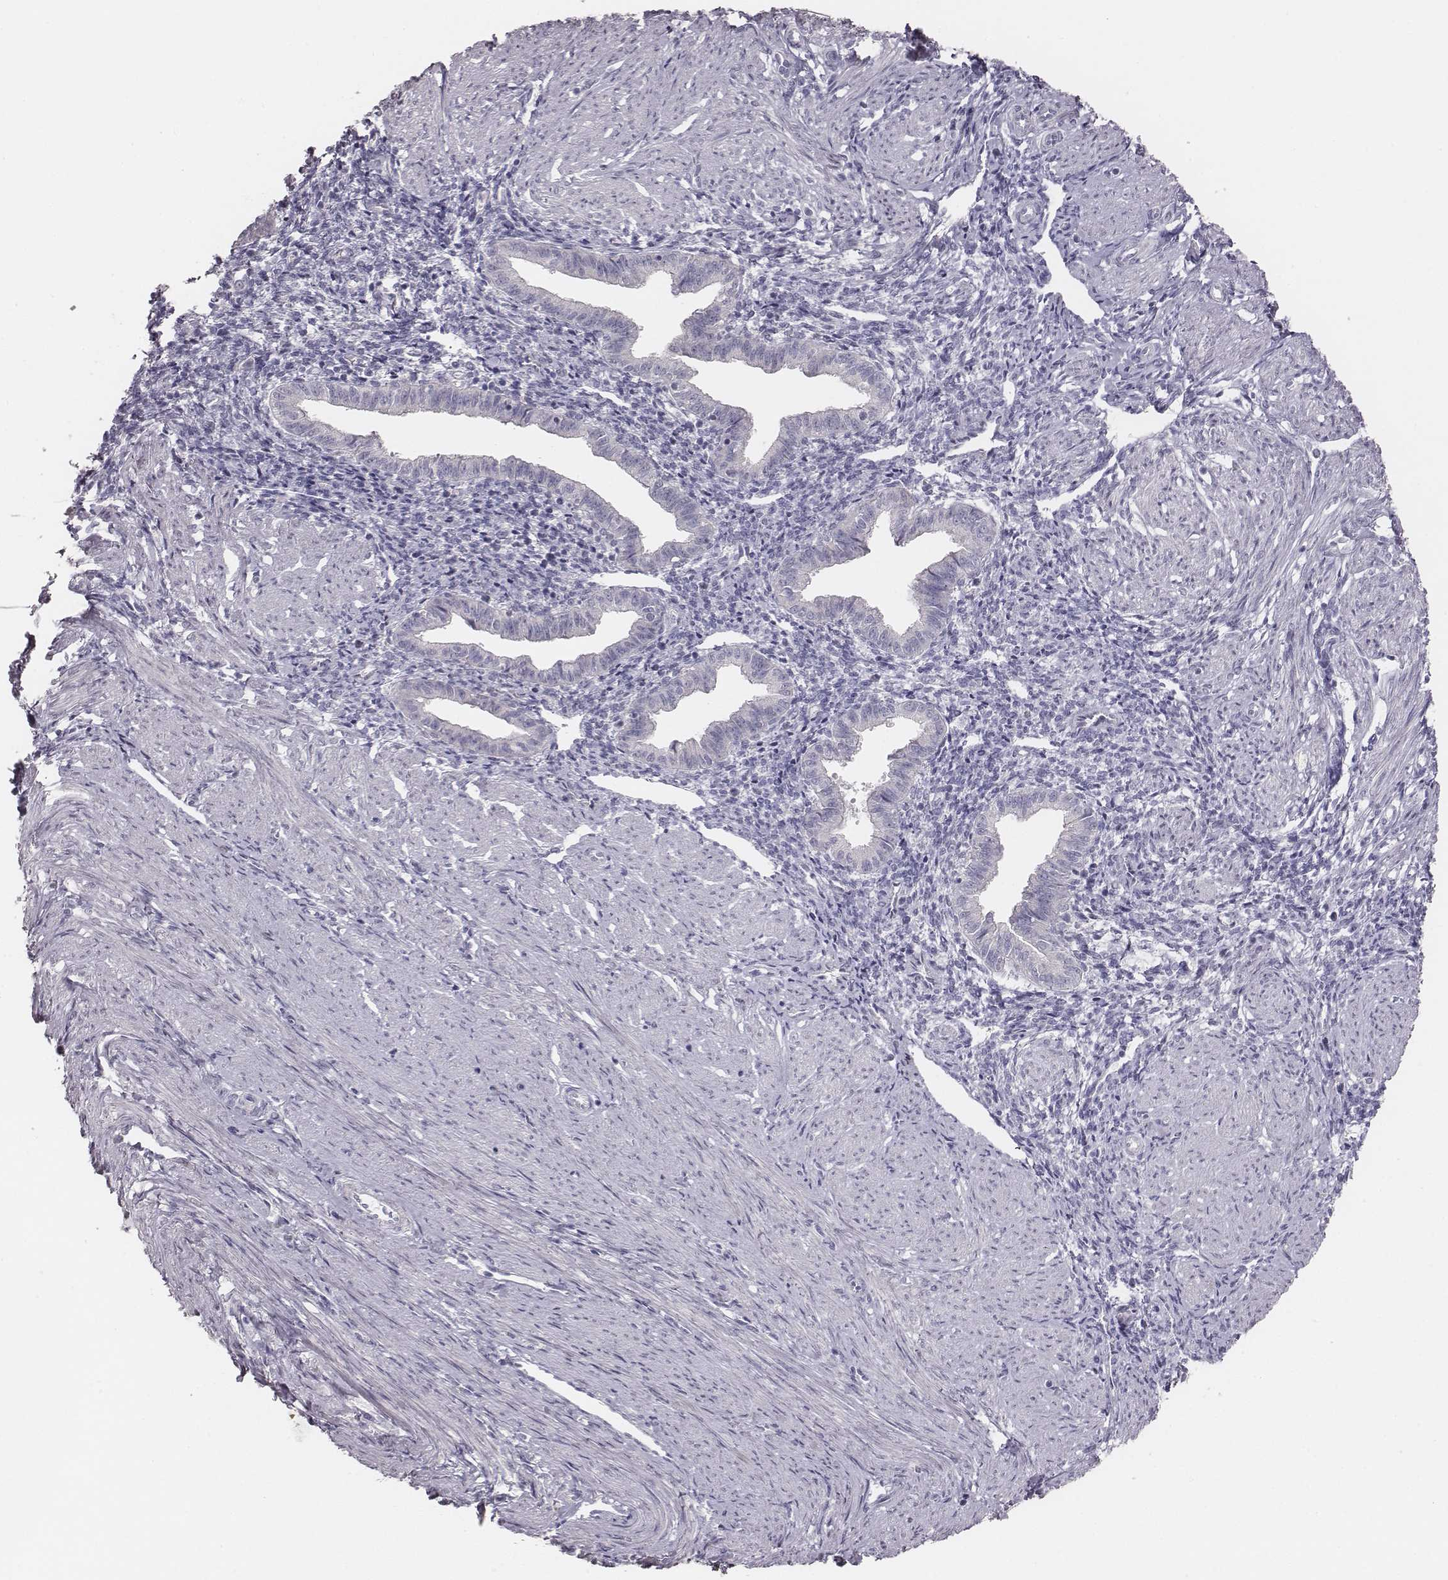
{"staining": {"intensity": "negative", "quantity": "none", "location": "none"}, "tissue": "endometrium", "cell_type": "Cells in endometrial stroma", "image_type": "normal", "snomed": [{"axis": "morphology", "description": "Normal tissue, NOS"}, {"axis": "topography", "description": "Endometrium"}], "caption": "Histopathology image shows no protein staining in cells in endometrial stroma of unremarkable endometrium.", "gene": "MYH6", "patient": {"sex": "female", "age": 37}}